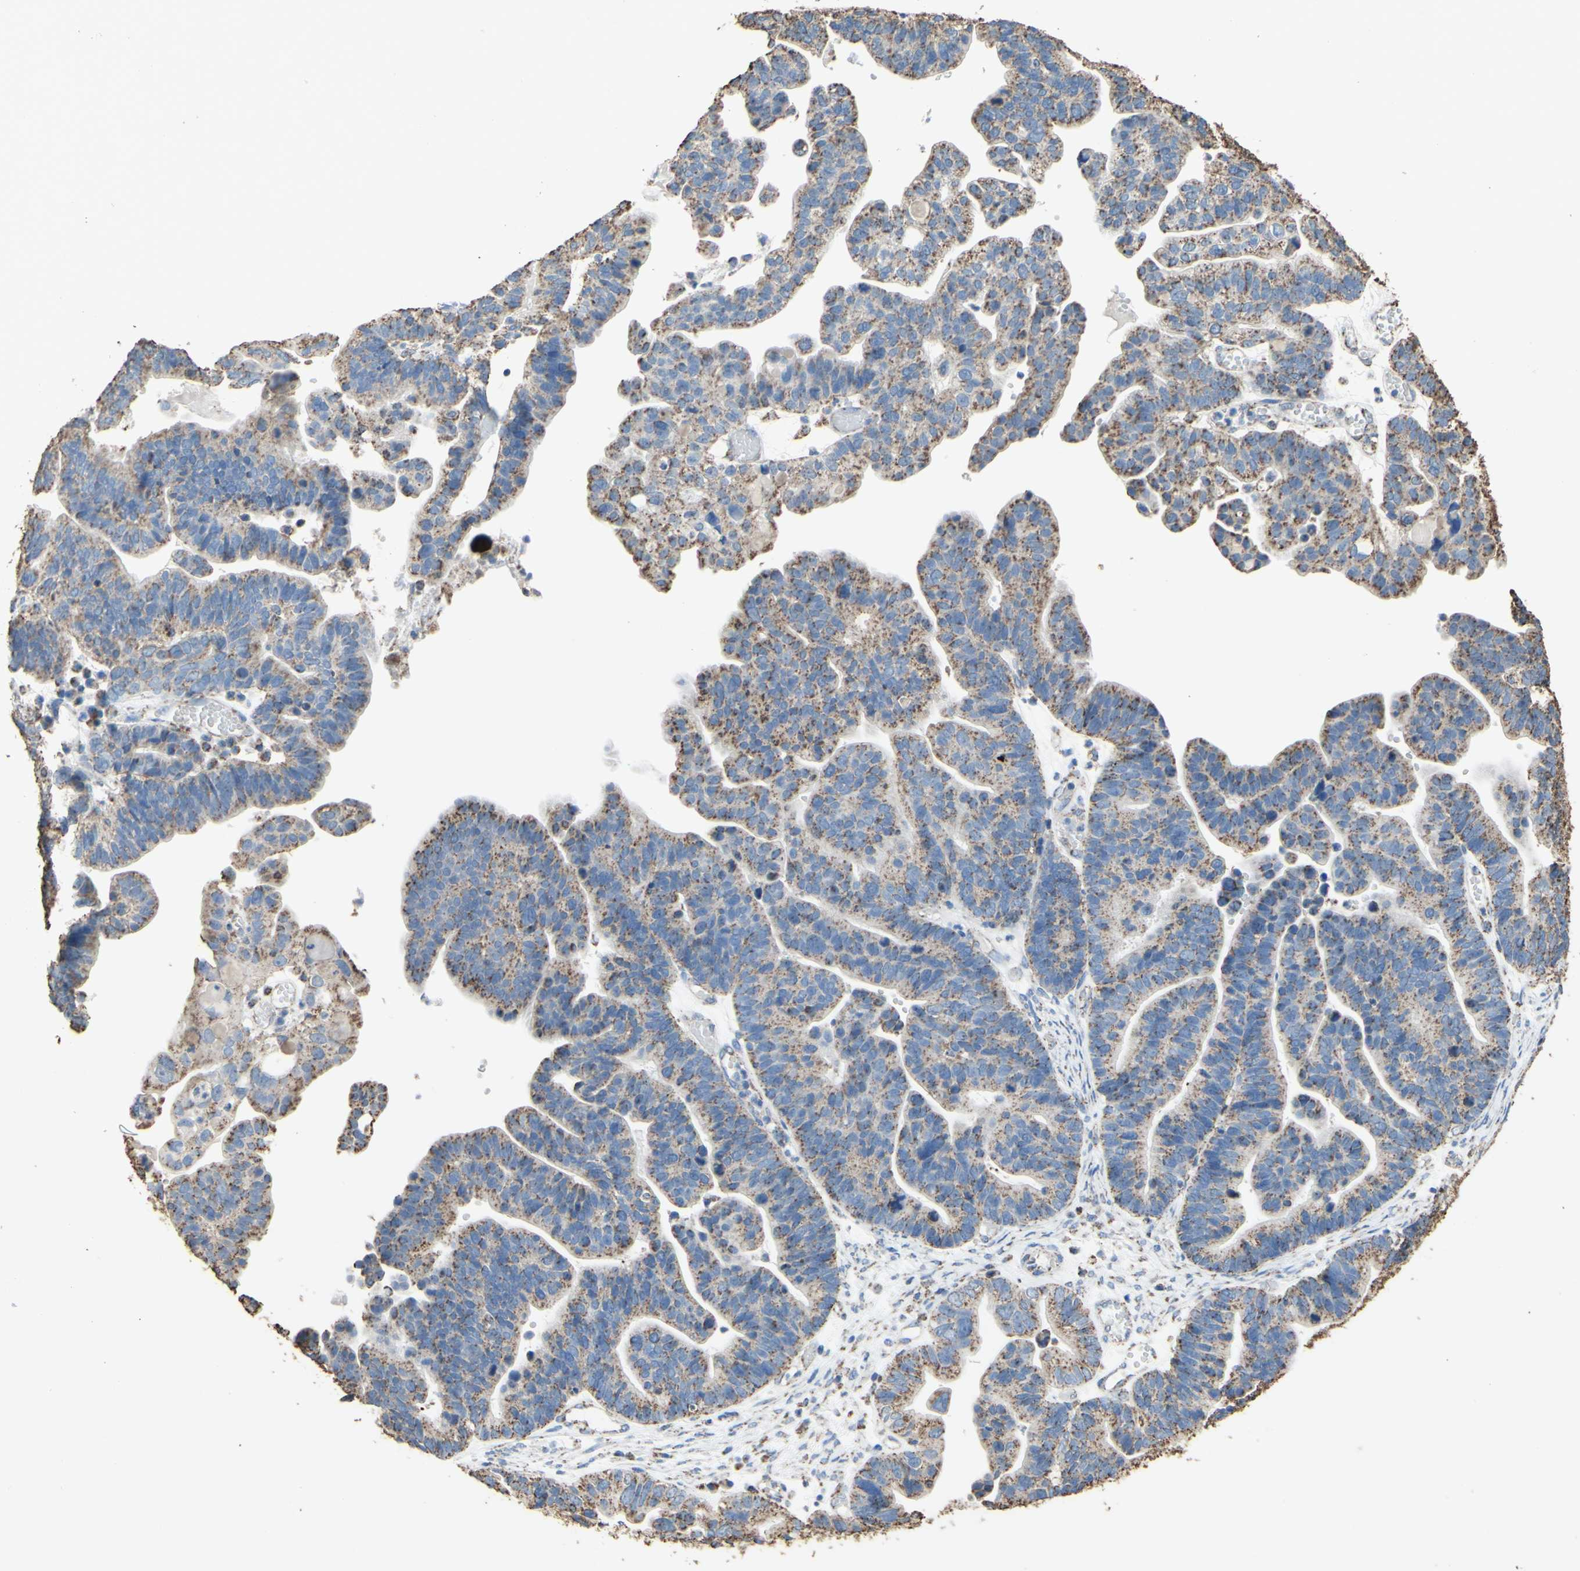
{"staining": {"intensity": "weak", "quantity": ">75%", "location": "cytoplasmic/membranous"}, "tissue": "ovarian cancer", "cell_type": "Tumor cells", "image_type": "cancer", "snomed": [{"axis": "morphology", "description": "Cystadenocarcinoma, serous, NOS"}, {"axis": "topography", "description": "Ovary"}], "caption": "Tumor cells reveal low levels of weak cytoplasmic/membranous staining in about >75% of cells in human serous cystadenocarcinoma (ovarian). The protein of interest is shown in brown color, while the nuclei are stained blue.", "gene": "CMKLR2", "patient": {"sex": "female", "age": 56}}